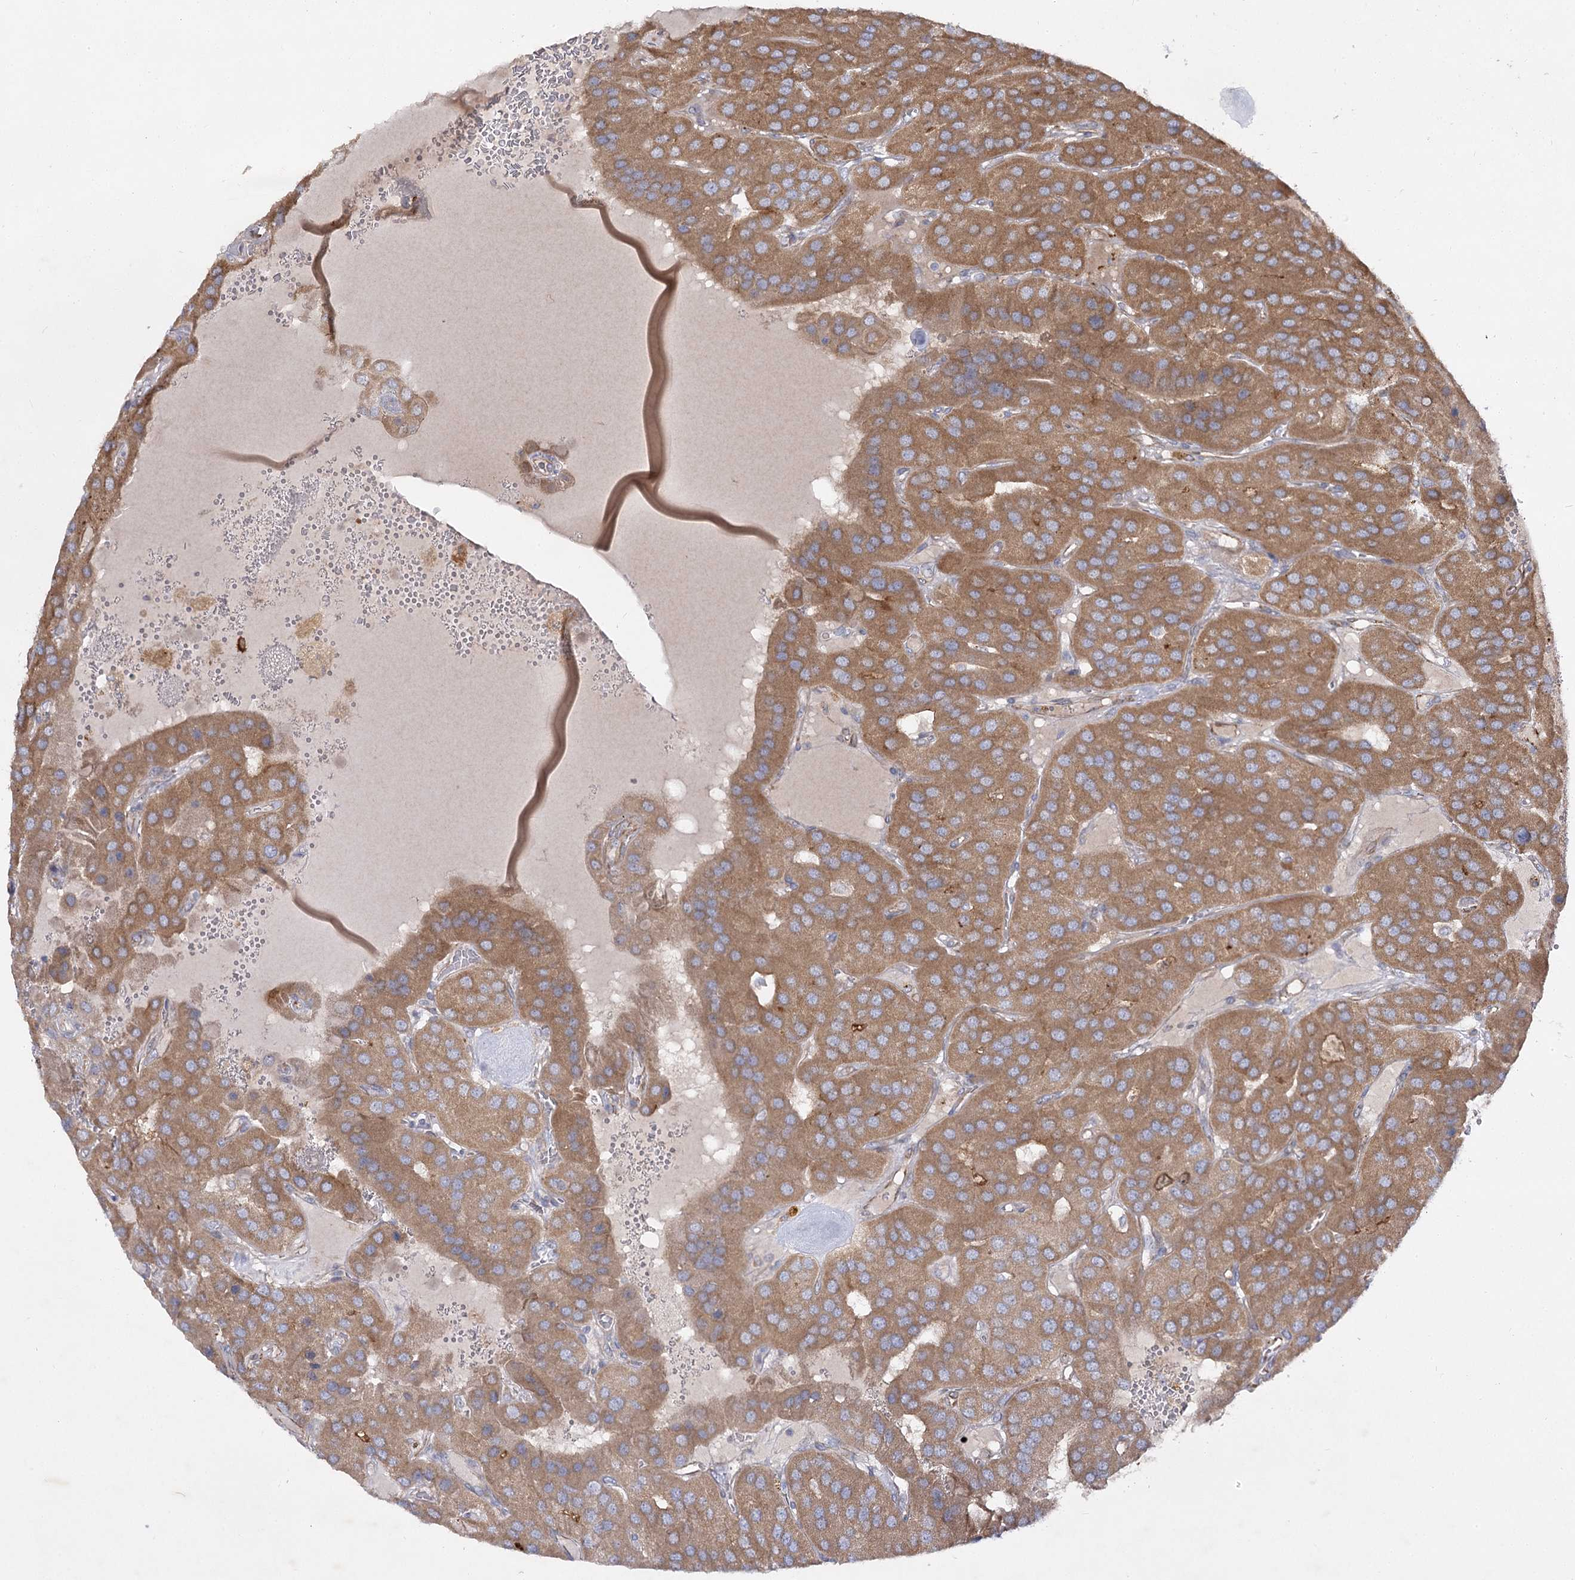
{"staining": {"intensity": "moderate", "quantity": ">75%", "location": "cytoplasmic/membranous"}, "tissue": "parathyroid gland", "cell_type": "Glandular cells", "image_type": "normal", "snomed": [{"axis": "morphology", "description": "Normal tissue, NOS"}, {"axis": "morphology", "description": "Adenoma, NOS"}, {"axis": "topography", "description": "Parathyroid gland"}], "caption": "Moderate cytoplasmic/membranous staining is identified in about >75% of glandular cells in benign parathyroid gland. (DAB = brown stain, brightfield microscopy at high magnification).", "gene": "KIAA0825", "patient": {"sex": "female", "age": 86}}